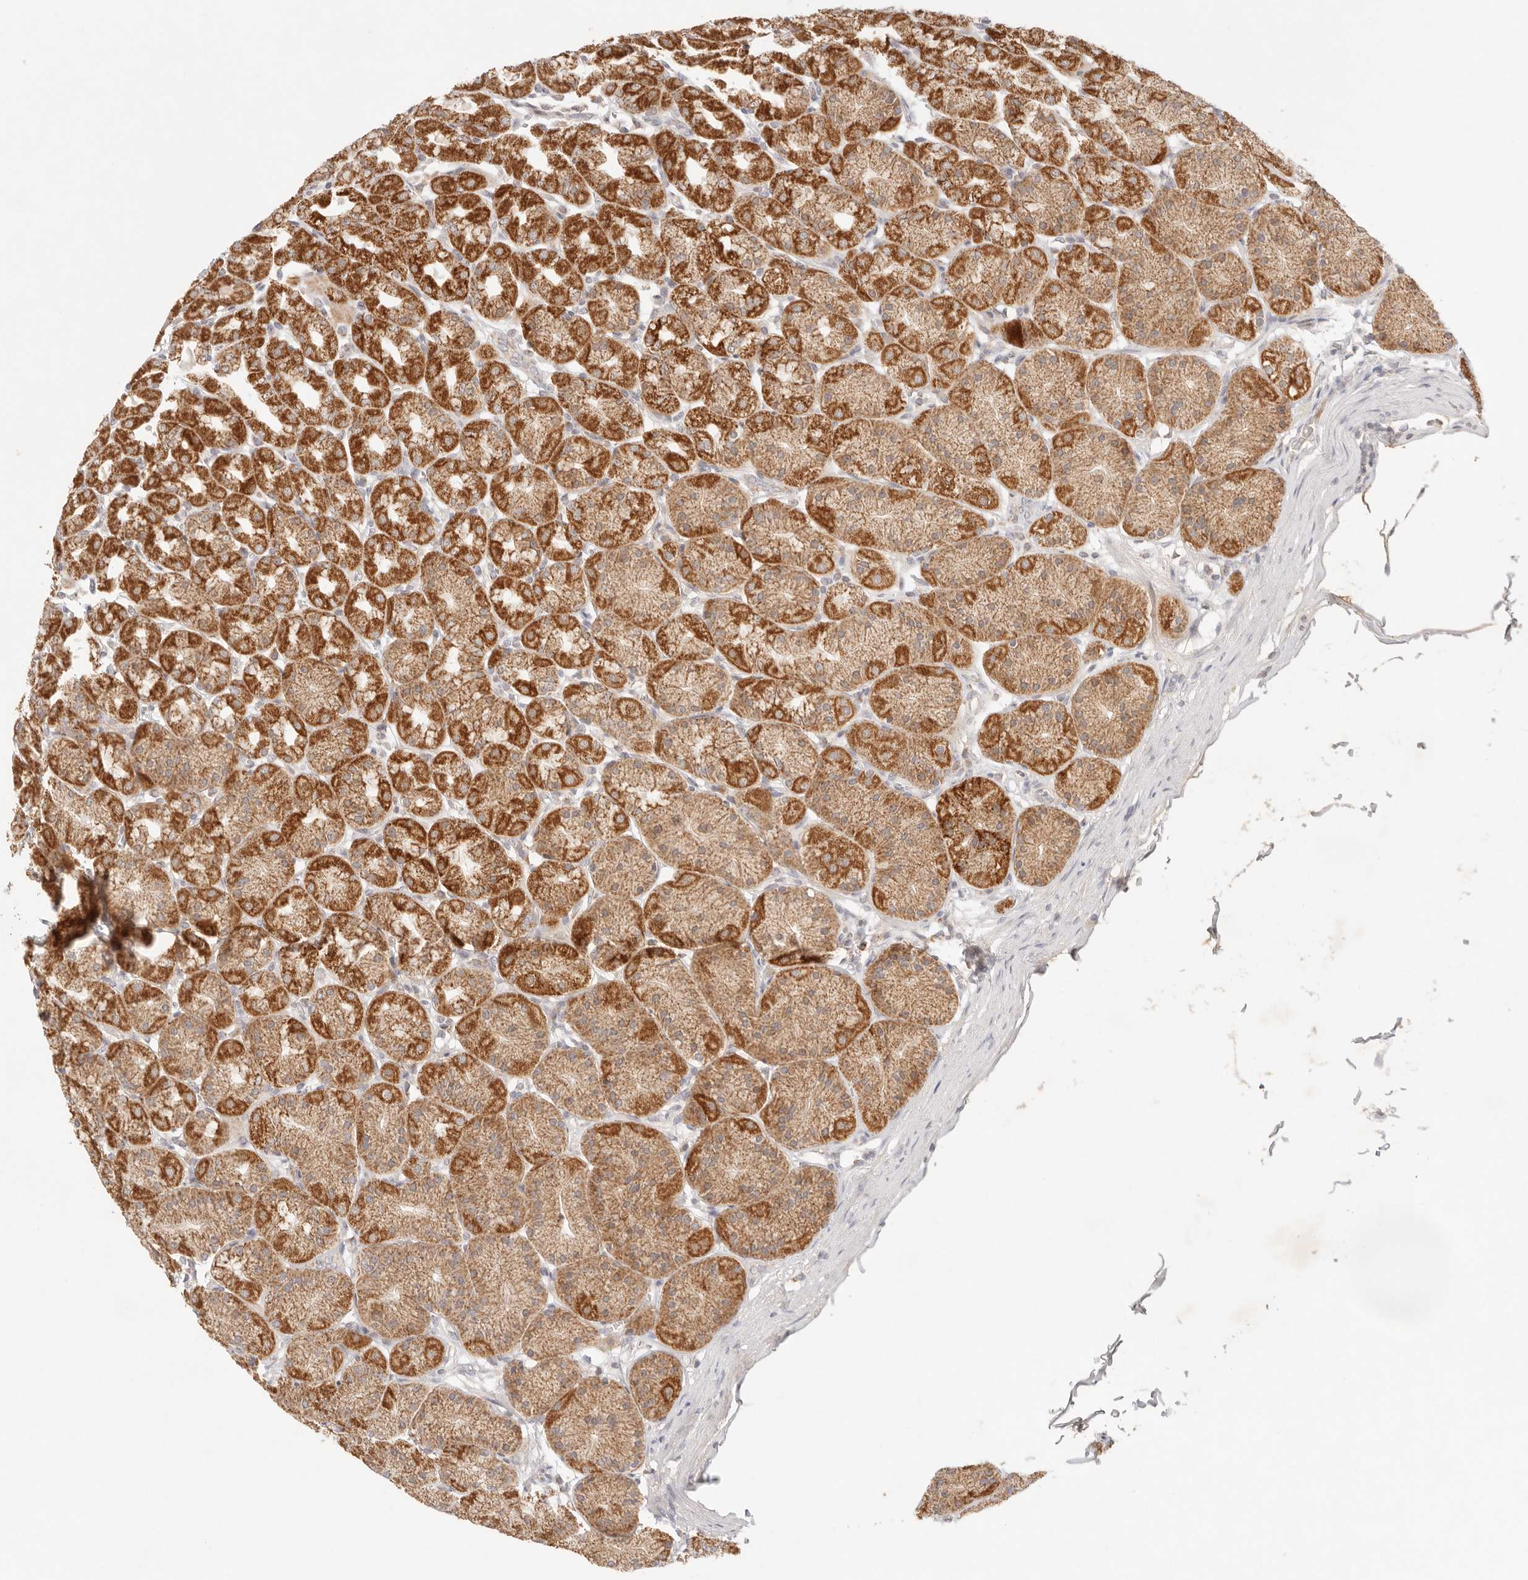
{"staining": {"intensity": "strong", "quantity": ">75%", "location": "cytoplasmic/membranous"}, "tissue": "stomach", "cell_type": "Glandular cells", "image_type": "normal", "snomed": [{"axis": "morphology", "description": "Normal tissue, NOS"}, {"axis": "topography", "description": "Stomach"}], "caption": "IHC (DAB) staining of normal stomach exhibits strong cytoplasmic/membranous protein positivity in approximately >75% of glandular cells. Immunohistochemistry (ihc) stains the protein in brown and the nuclei are stained blue.", "gene": "COA6", "patient": {"sex": "male", "age": 42}}